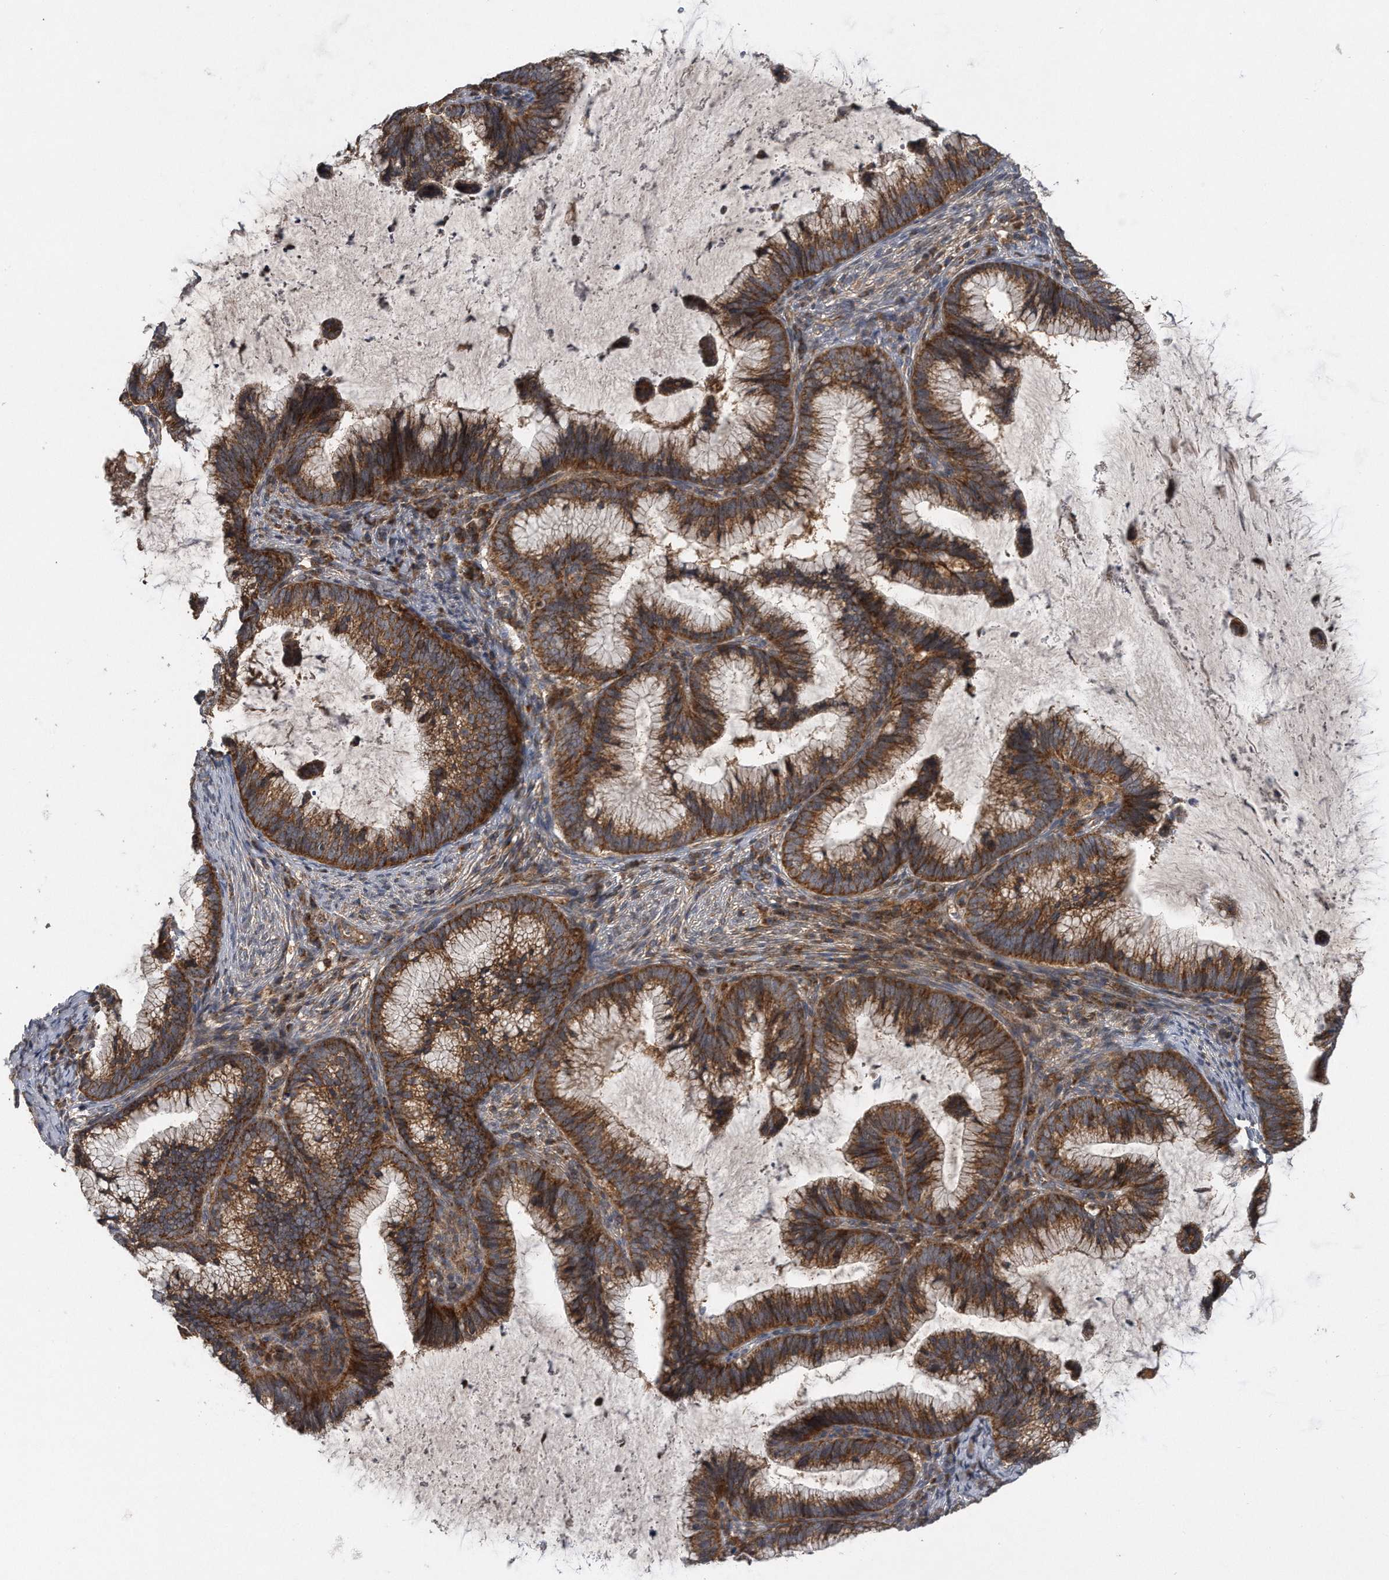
{"staining": {"intensity": "strong", "quantity": ">75%", "location": "cytoplasmic/membranous"}, "tissue": "cervical cancer", "cell_type": "Tumor cells", "image_type": "cancer", "snomed": [{"axis": "morphology", "description": "Adenocarcinoma, NOS"}, {"axis": "topography", "description": "Cervix"}], "caption": "This is an image of immunohistochemistry (IHC) staining of adenocarcinoma (cervical), which shows strong staining in the cytoplasmic/membranous of tumor cells.", "gene": "ALPK2", "patient": {"sex": "female", "age": 36}}